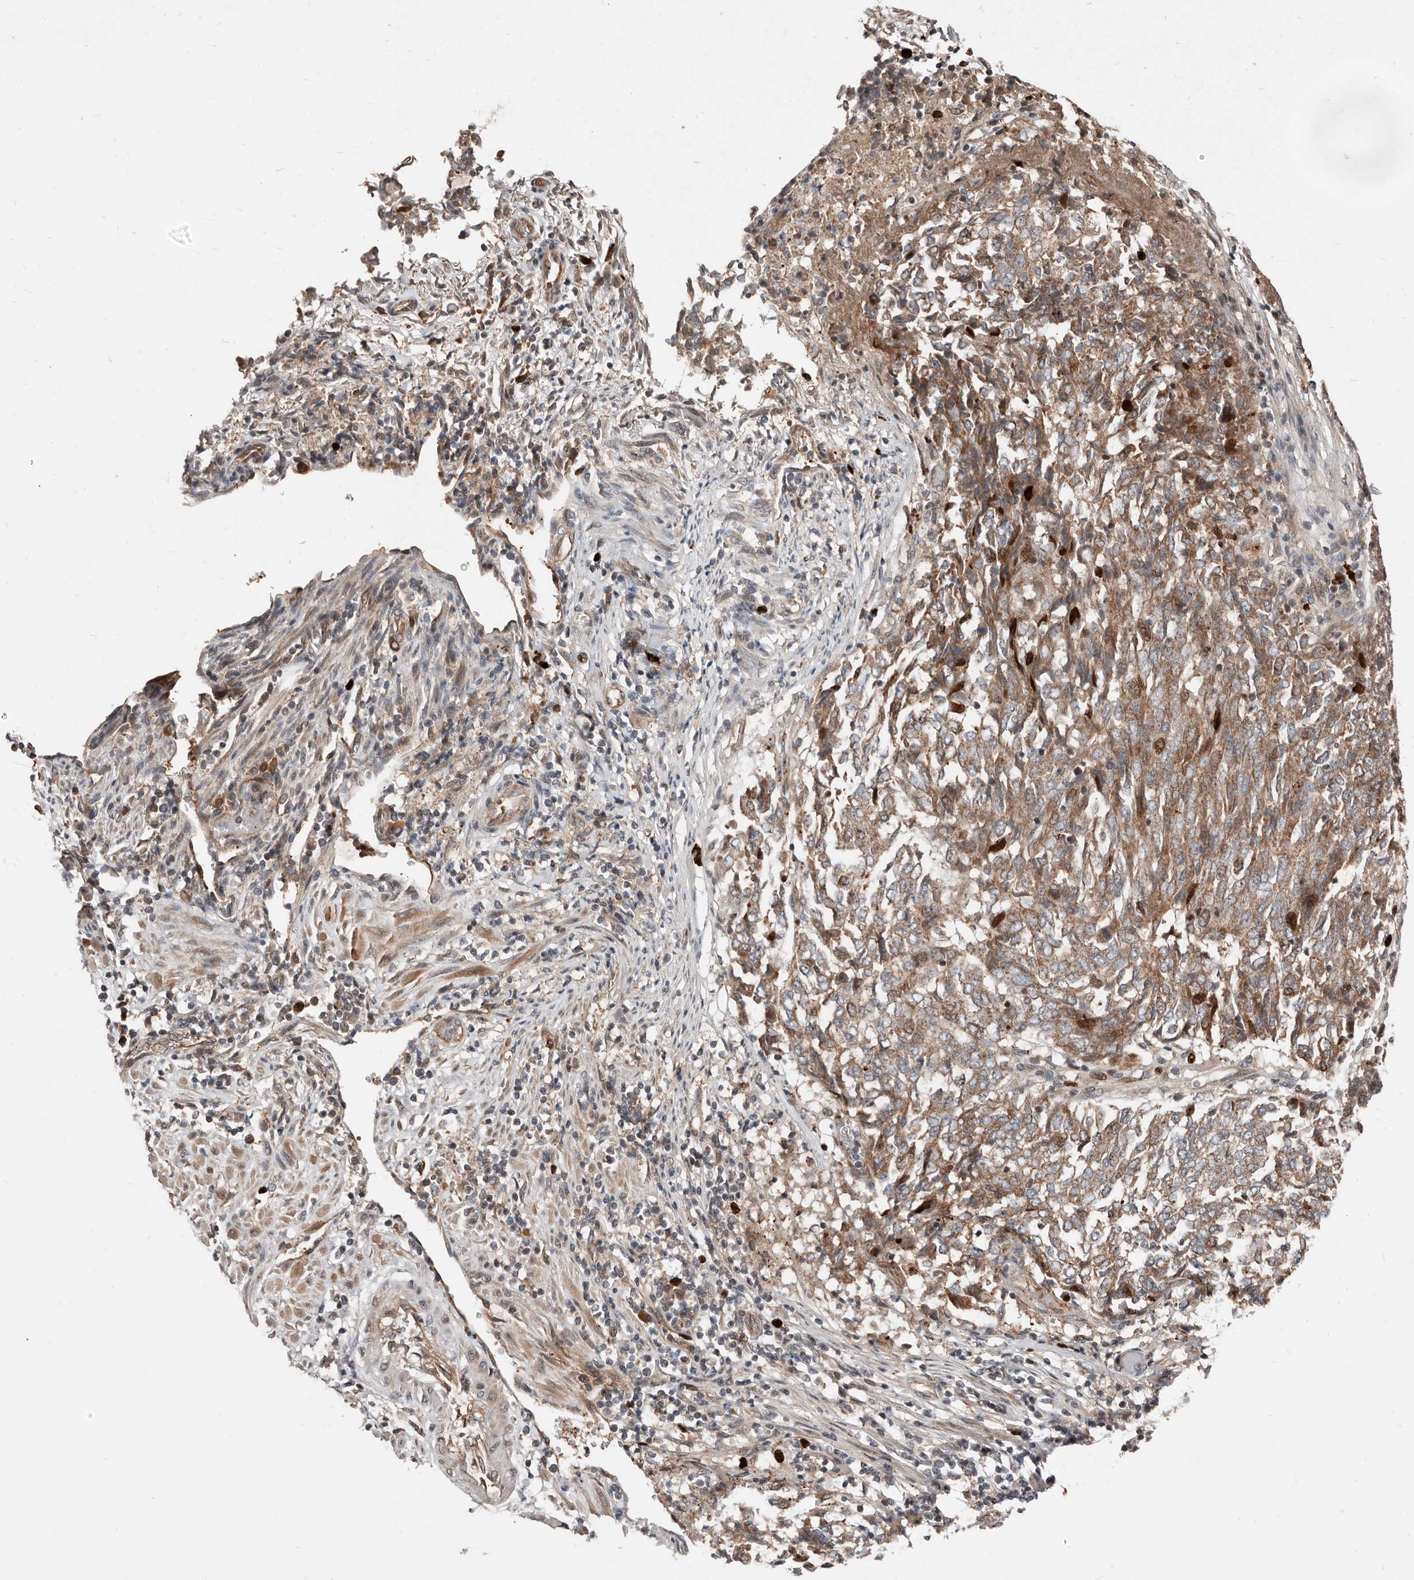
{"staining": {"intensity": "moderate", "quantity": ">75%", "location": "cytoplasmic/membranous"}, "tissue": "endometrial cancer", "cell_type": "Tumor cells", "image_type": "cancer", "snomed": [{"axis": "morphology", "description": "Adenocarcinoma, NOS"}, {"axis": "topography", "description": "Endometrium"}], "caption": "Immunohistochemical staining of endometrial adenocarcinoma demonstrates medium levels of moderate cytoplasmic/membranous staining in approximately >75% of tumor cells.", "gene": "SMYD4", "patient": {"sex": "female", "age": 80}}